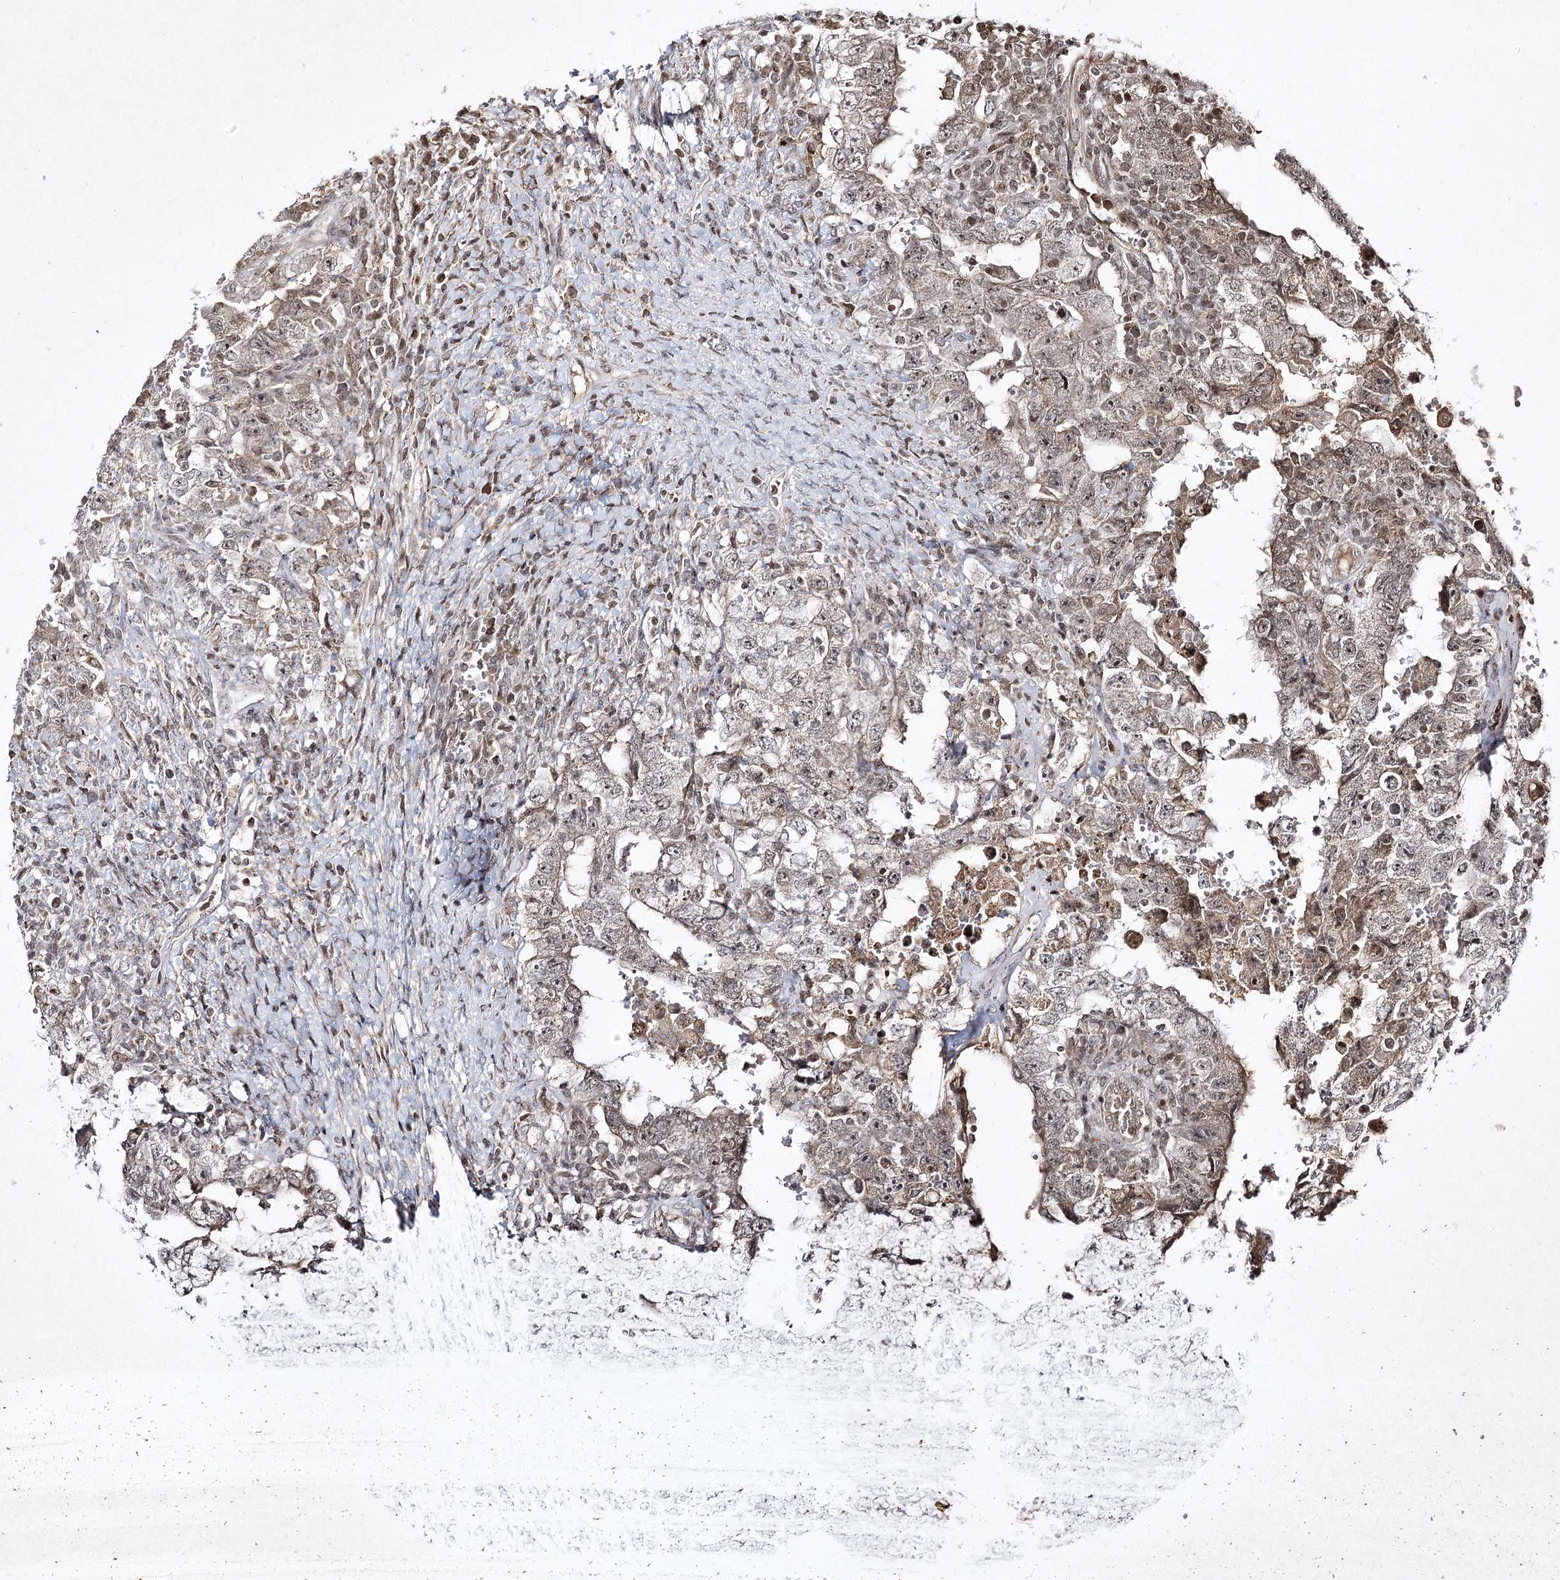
{"staining": {"intensity": "weak", "quantity": "25%-75%", "location": "nuclear"}, "tissue": "testis cancer", "cell_type": "Tumor cells", "image_type": "cancer", "snomed": [{"axis": "morphology", "description": "Carcinoma, Embryonal, NOS"}, {"axis": "topography", "description": "Testis"}], "caption": "Weak nuclear positivity for a protein is seen in about 25%-75% of tumor cells of embryonal carcinoma (testis) using IHC.", "gene": "CARM1", "patient": {"sex": "male", "age": 26}}